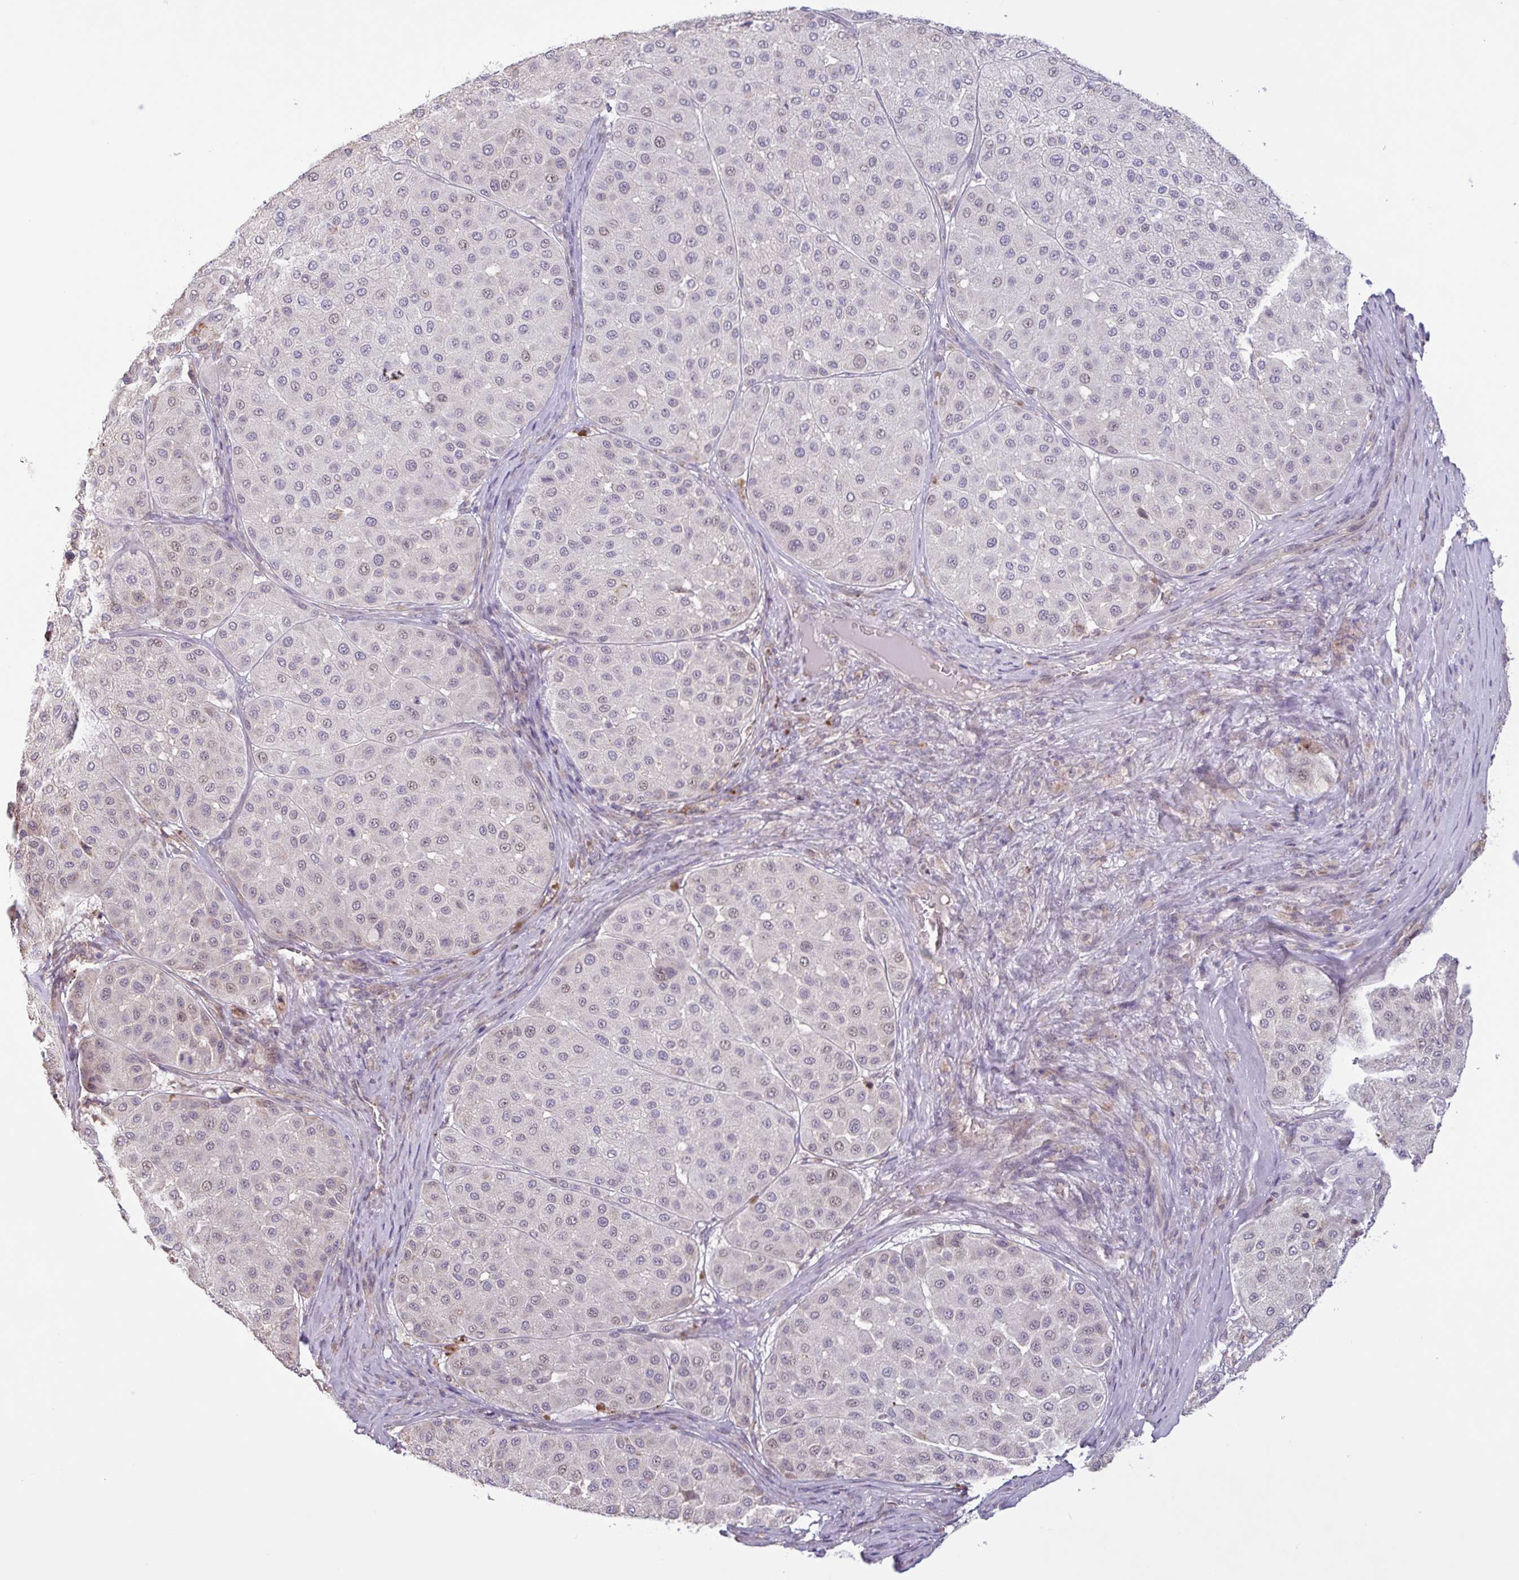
{"staining": {"intensity": "weak", "quantity": "<25%", "location": "nuclear"}, "tissue": "melanoma", "cell_type": "Tumor cells", "image_type": "cancer", "snomed": [{"axis": "morphology", "description": "Malignant melanoma, Metastatic site"}, {"axis": "topography", "description": "Smooth muscle"}], "caption": "Melanoma was stained to show a protein in brown. There is no significant expression in tumor cells.", "gene": "TAF1D", "patient": {"sex": "male", "age": 41}}